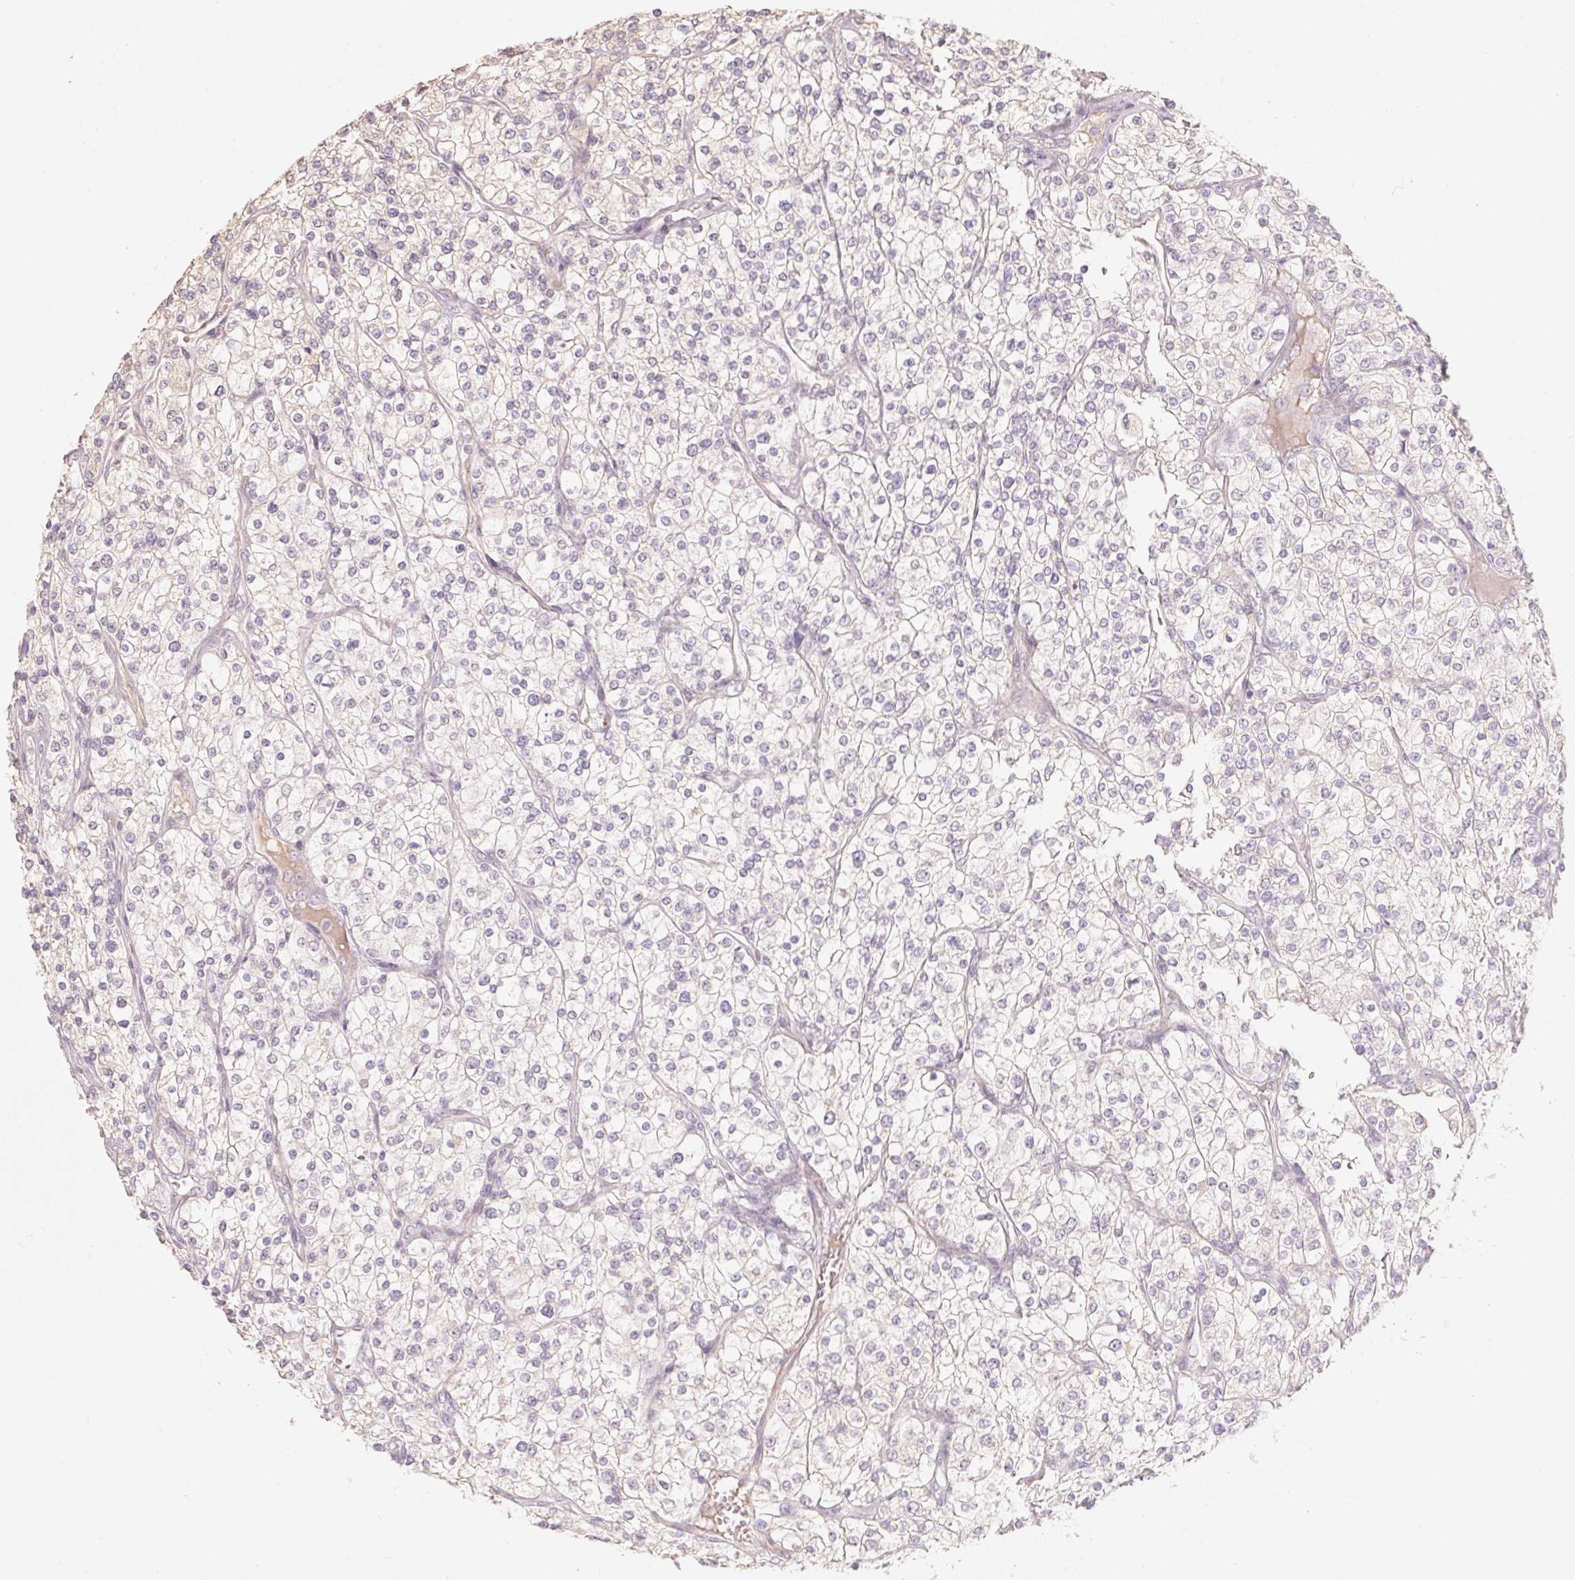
{"staining": {"intensity": "negative", "quantity": "none", "location": "none"}, "tissue": "renal cancer", "cell_type": "Tumor cells", "image_type": "cancer", "snomed": [{"axis": "morphology", "description": "Adenocarcinoma, NOS"}, {"axis": "topography", "description": "Kidney"}], "caption": "High power microscopy micrograph of an immunohistochemistry micrograph of adenocarcinoma (renal), revealing no significant expression in tumor cells.", "gene": "TP53AIP1", "patient": {"sex": "male", "age": 80}}